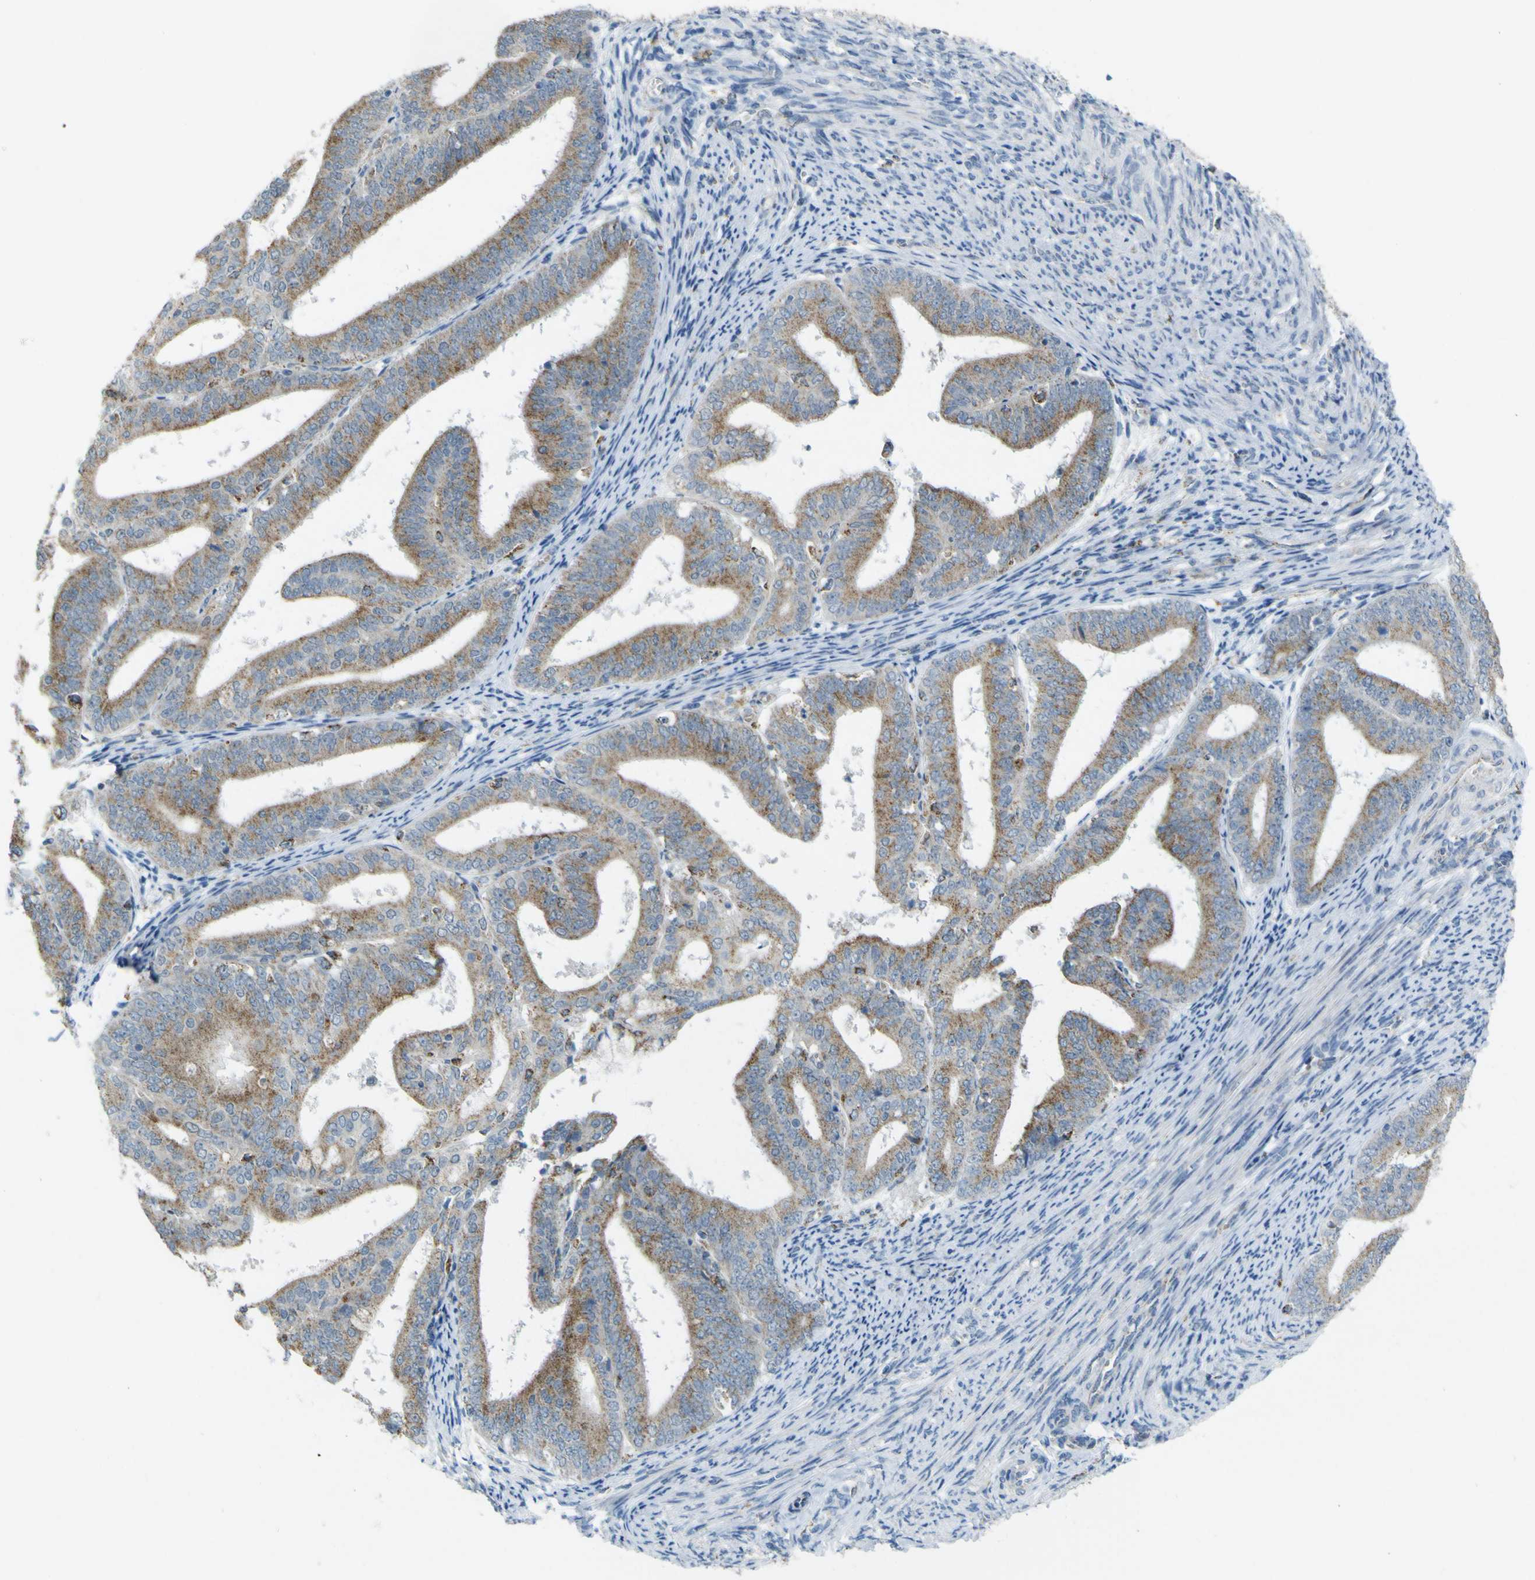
{"staining": {"intensity": "weak", "quantity": ">75%", "location": "cytoplasmic/membranous"}, "tissue": "endometrial cancer", "cell_type": "Tumor cells", "image_type": "cancer", "snomed": [{"axis": "morphology", "description": "Adenocarcinoma, NOS"}, {"axis": "topography", "description": "Endometrium"}], "caption": "This micrograph reveals endometrial cancer (adenocarcinoma) stained with IHC to label a protein in brown. The cytoplasmic/membranous of tumor cells show weak positivity for the protein. Nuclei are counter-stained blue.", "gene": "ACBD5", "patient": {"sex": "female", "age": 63}}